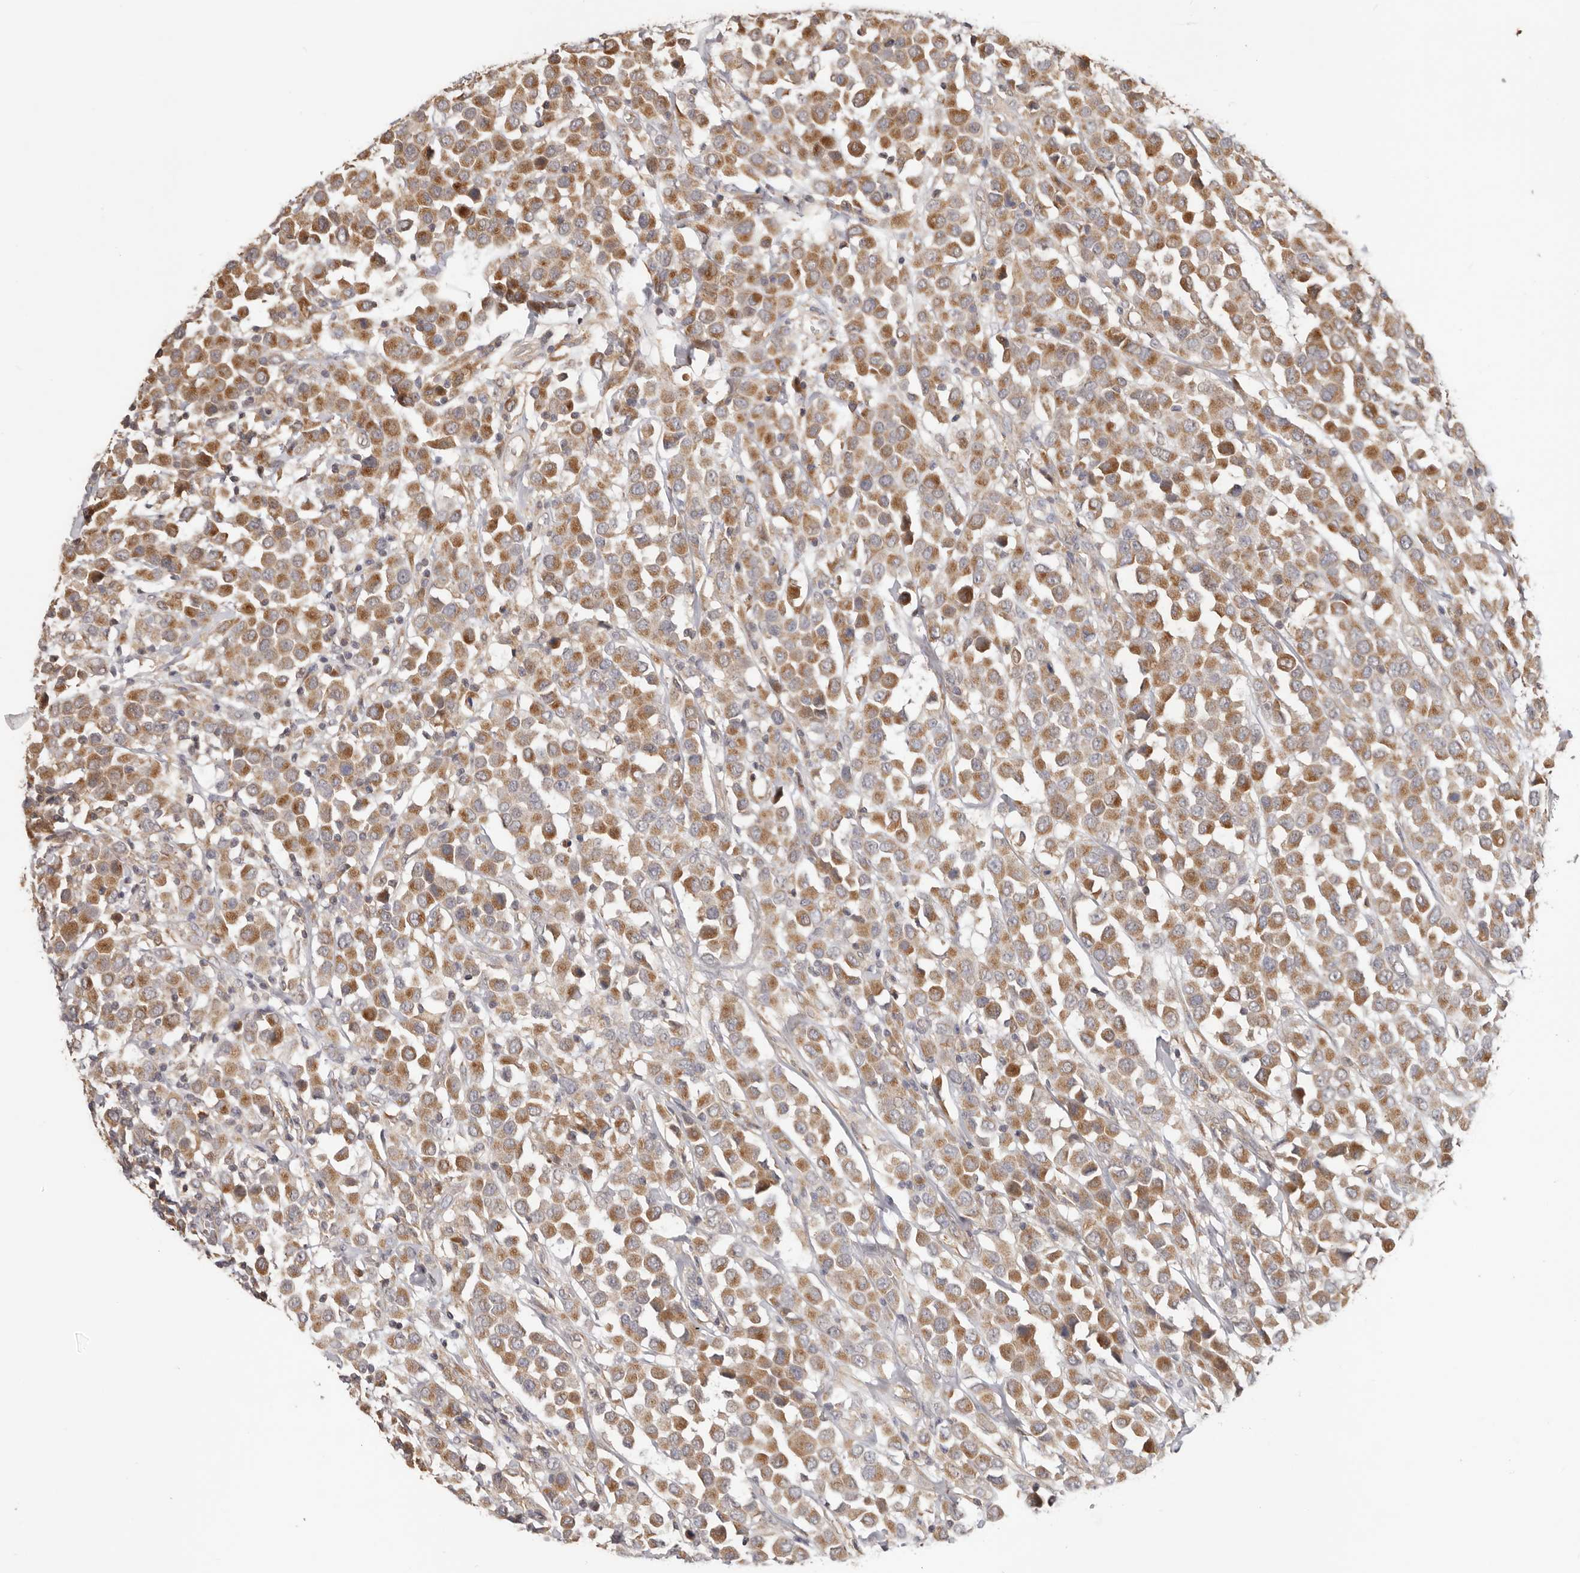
{"staining": {"intensity": "moderate", "quantity": ">75%", "location": "cytoplasmic/membranous"}, "tissue": "breast cancer", "cell_type": "Tumor cells", "image_type": "cancer", "snomed": [{"axis": "morphology", "description": "Duct carcinoma"}, {"axis": "topography", "description": "Breast"}], "caption": "Immunohistochemistry (IHC) staining of breast cancer, which shows medium levels of moderate cytoplasmic/membranous expression in about >75% of tumor cells indicating moderate cytoplasmic/membranous protein expression. The staining was performed using DAB (3,3'-diaminobenzidine) (brown) for protein detection and nuclei were counterstained in hematoxylin (blue).", "gene": "LRP6", "patient": {"sex": "female", "age": 61}}